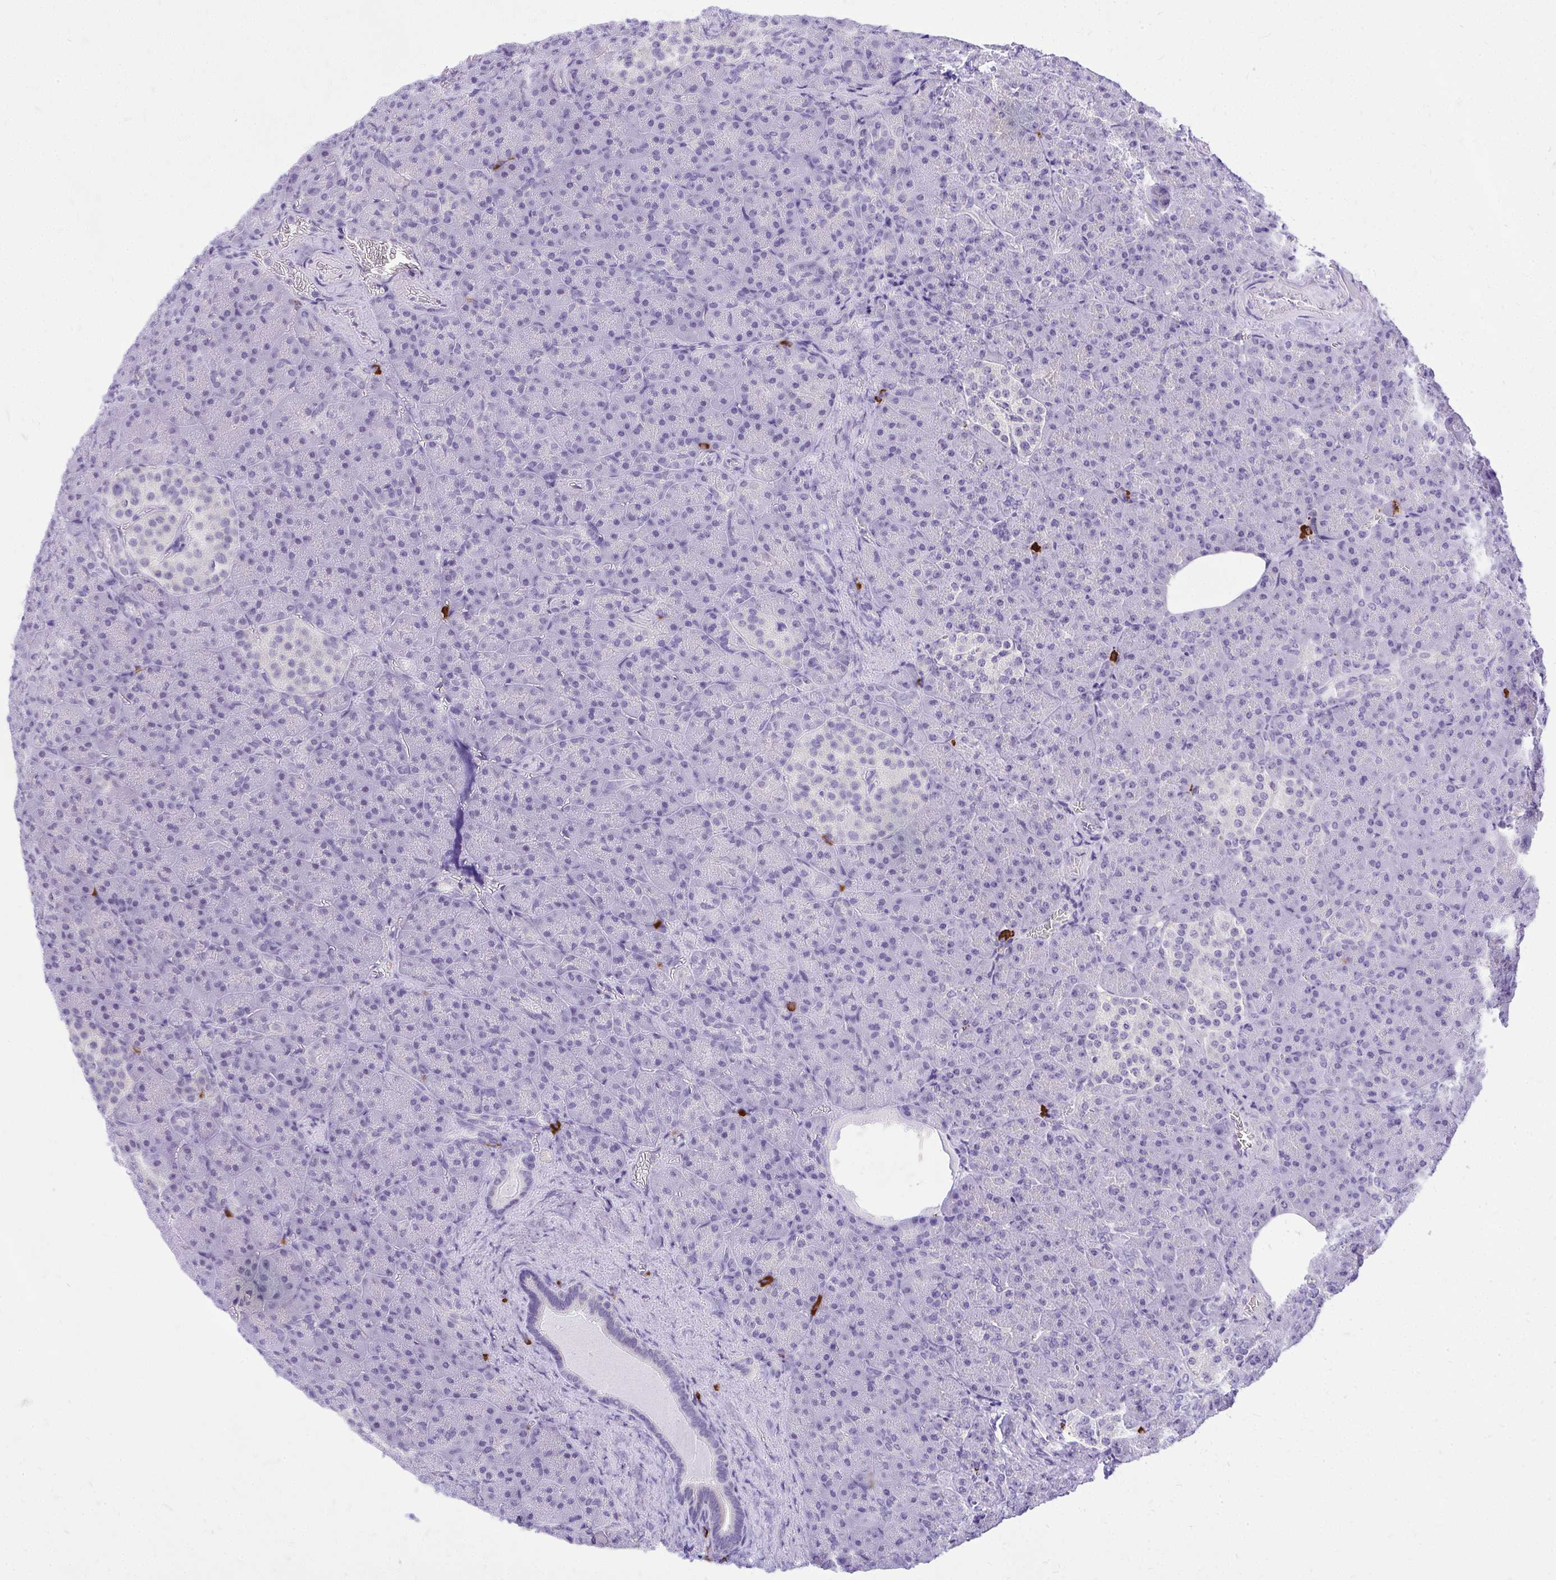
{"staining": {"intensity": "negative", "quantity": "none", "location": "none"}, "tissue": "pancreas", "cell_type": "Exocrine glandular cells", "image_type": "normal", "snomed": [{"axis": "morphology", "description": "Normal tissue, NOS"}, {"axis": "topography", "description": "Pancreas"}], "caption": "This is an immunohistochemistry (IHC) histopathology image of unremarkable human pancreas. There is no positivity in exocrine glandular cells.", "gene": "PSD", "patient": {"sex": "female", "age": 74}}